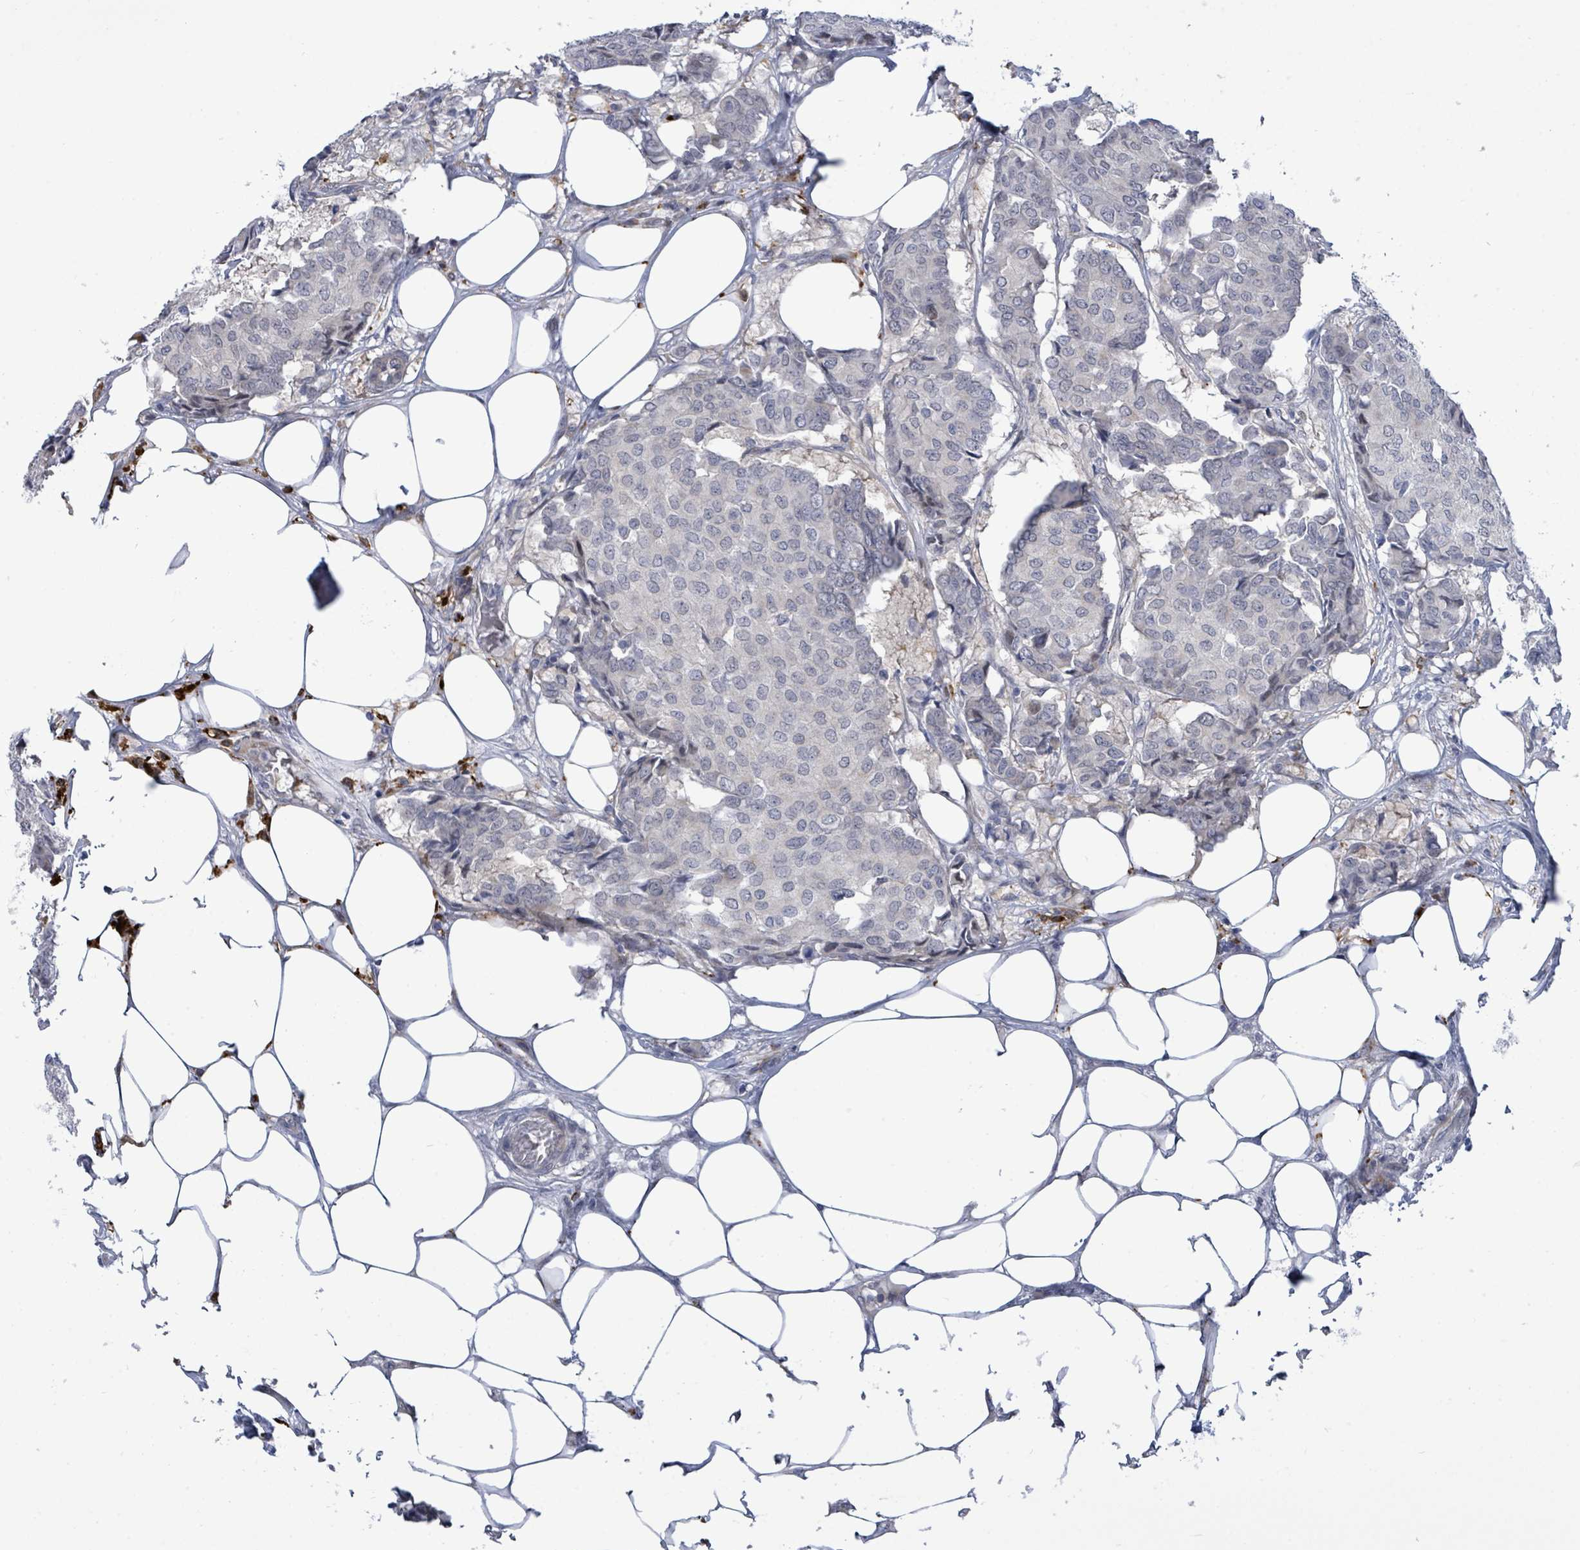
{"staining": {"intensity": "negative", "quantity": "none", "location": "none"}, "tissue": "breast cancer", "cell_type": "Tumor cells", "image_type": "cancer", "snomed": [{"axis": "morphology", "description": "Duct carcinoma"}, {"axis": "topography", "description": "Breast"}], "caption": "Immunohistochemical staining of breast infiltrating ductal carcinoma exhibits no significant expression in tumor cells.", "gene": "CT45A5", "patient": {"sex": "female", "age": 75}}